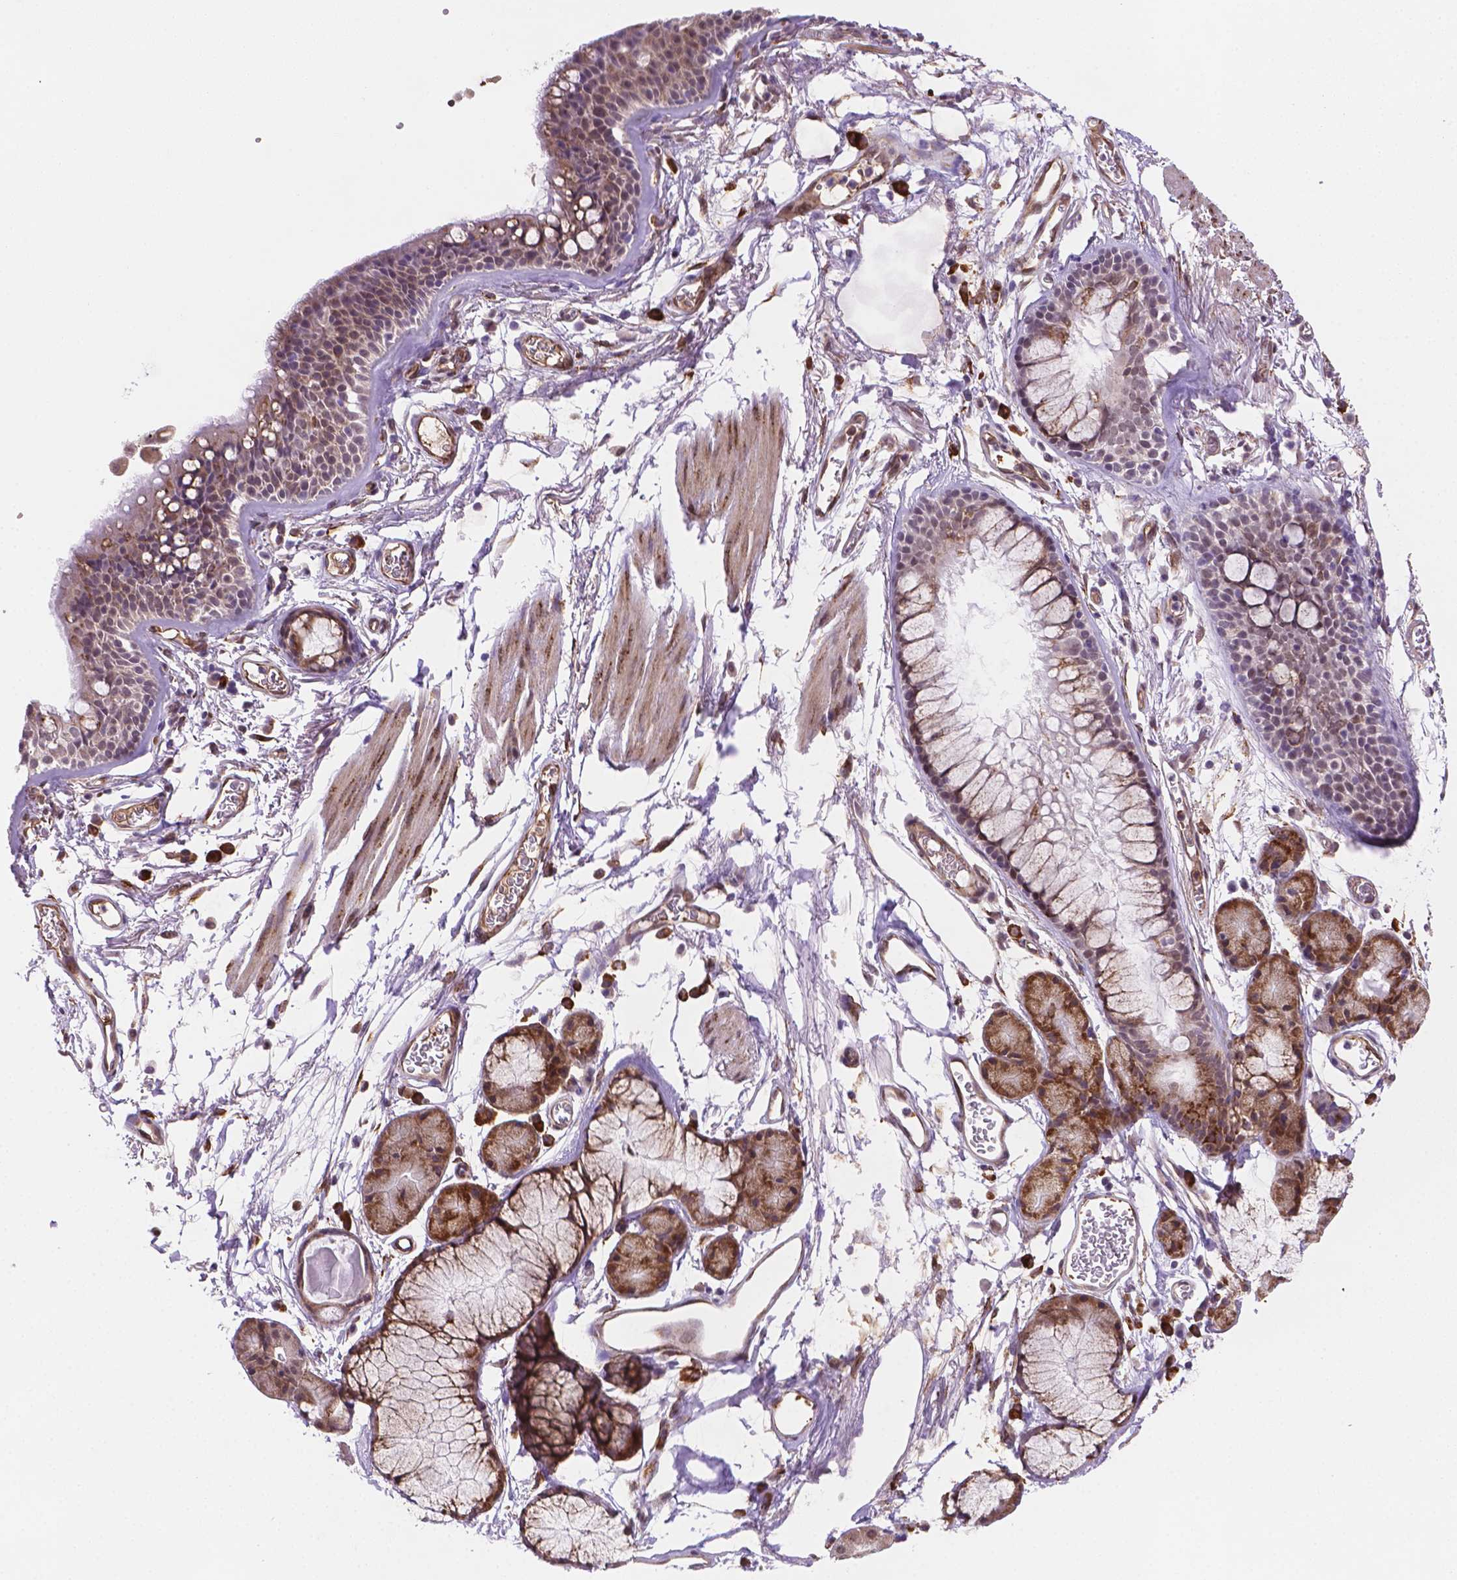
{"staining": {"intensity": "moderate", "quantity": "25%-75%", "location": "cytoplasmic/membranous"}, "tissue": "bronchus", "cell_type": "Respiratory epithelial cells", "image_type": "normal", "snomed": [{"axis": "morphology", "description": "Normal tissue, NOS"}, {"axis": "topography", "description": "Cartilage tissue"}, {"axis": "topography", "description": "Bronchus"}], "caption": "Protein staining of benign bronchus exhibits moderate cytoplasmic/membranous expression in approximately 25%-75% of respiratory epithelial cells. The staining was performed using DAB (3,3'-diaminobenzidine) to visualize the protein expression in brown, while the nuclei were stained in blue with hematoxylin (Magnification: 20x).", "gene": "FNIP1", "patient": {"sex": "female", "age": 79}}